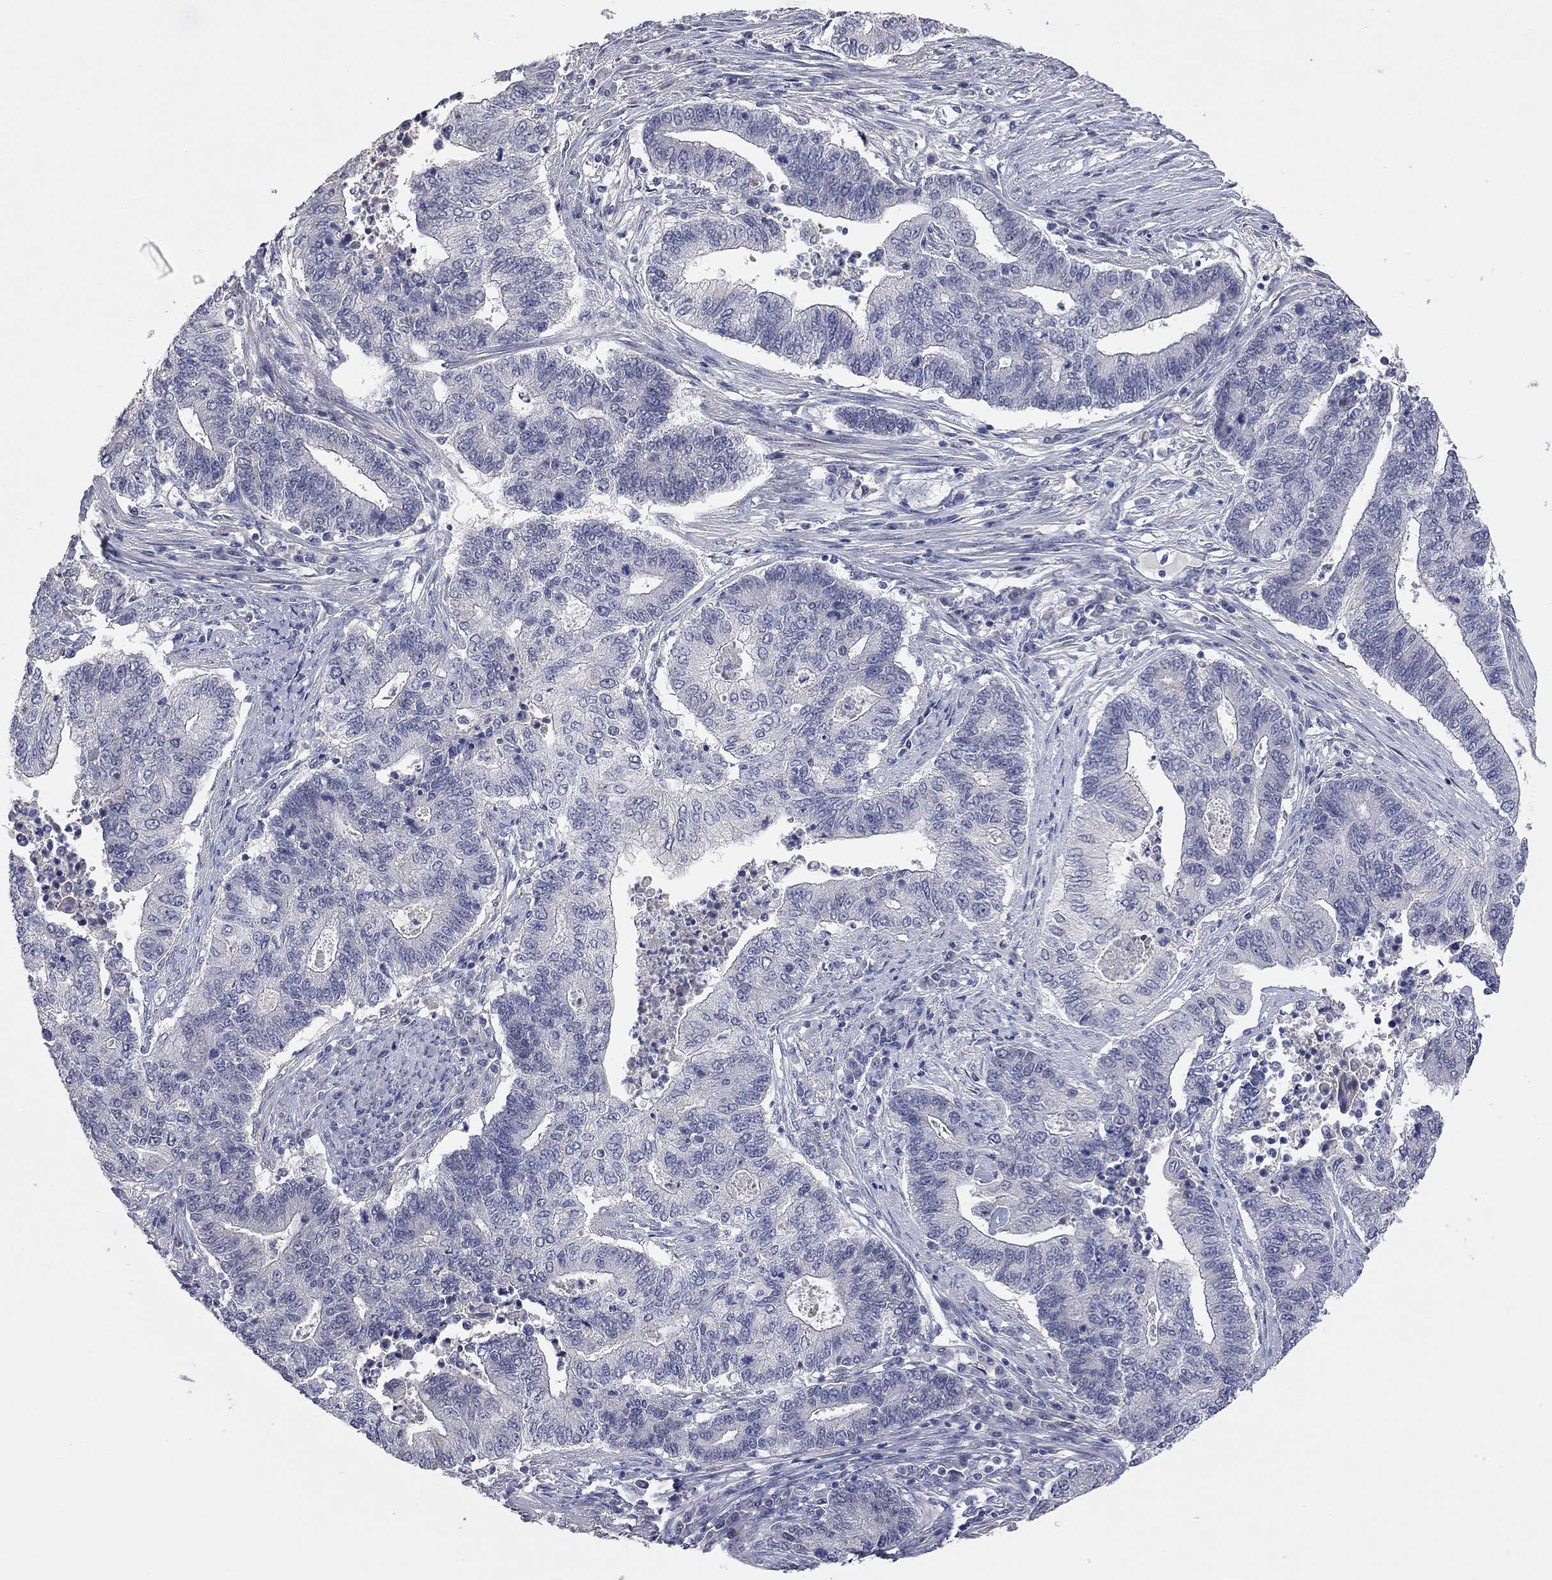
{"staining": {"intensity": "negative", "quantity": "none", "location": "none"}, "tissue": "endometrial cancer", "cell_type": "Tumor cells", "image_type": "cancer", "snomed": [{"axis": "morphology", "description": "Adenocarcinoma, NOS"}, {"axis": "topography", "description": "Uterus"}, {"axis": "topography", "description": "Endometrium"}], "caption": "Human endometrial cancer (adenocarcinoma) stained for a protein using immunohistochemistry (IHC) displays no staining in tumor cells.", "gene": "FABP12", "patient": {"sex": "female", "age": 54}}